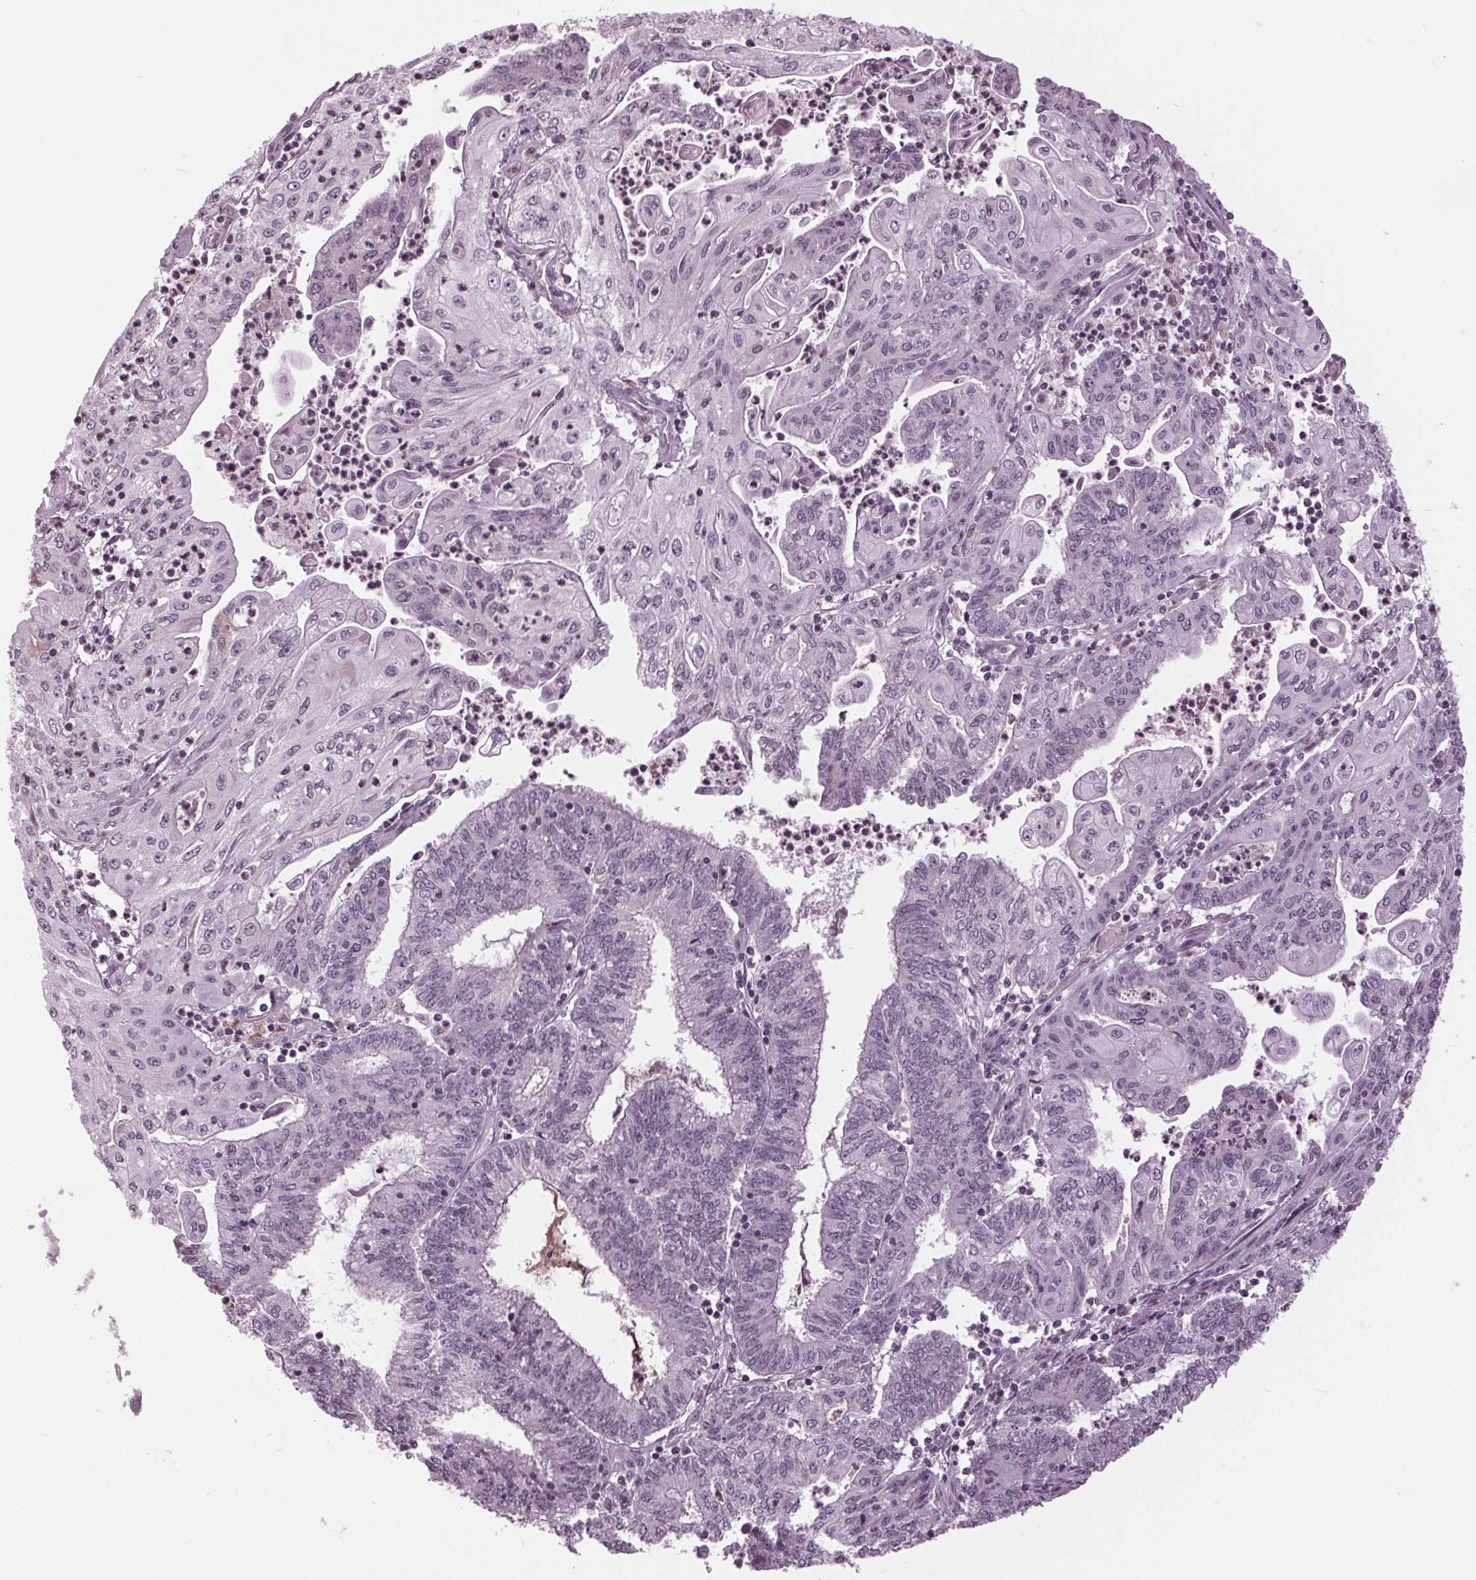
{"staining": {"intensity": "negative", "quantity": "none", "location": "none"}, "tissue": "endometrial cancer", "cell_type": "Tumor cells", "image_type": "cancer", "snomed": [{"axis": "morphology", "description": "Adenocarcinoma, NOS"}, {"axis": "topography", "description": "Endometrium"}], "caption": "The immunohistochemistry micrograph has no significant expression in tumor cells of endometrial cancer (adenocarcinoma) tissue.", "gene": "SLC9A4", "patient": {"sex": "female", "age": 61}}